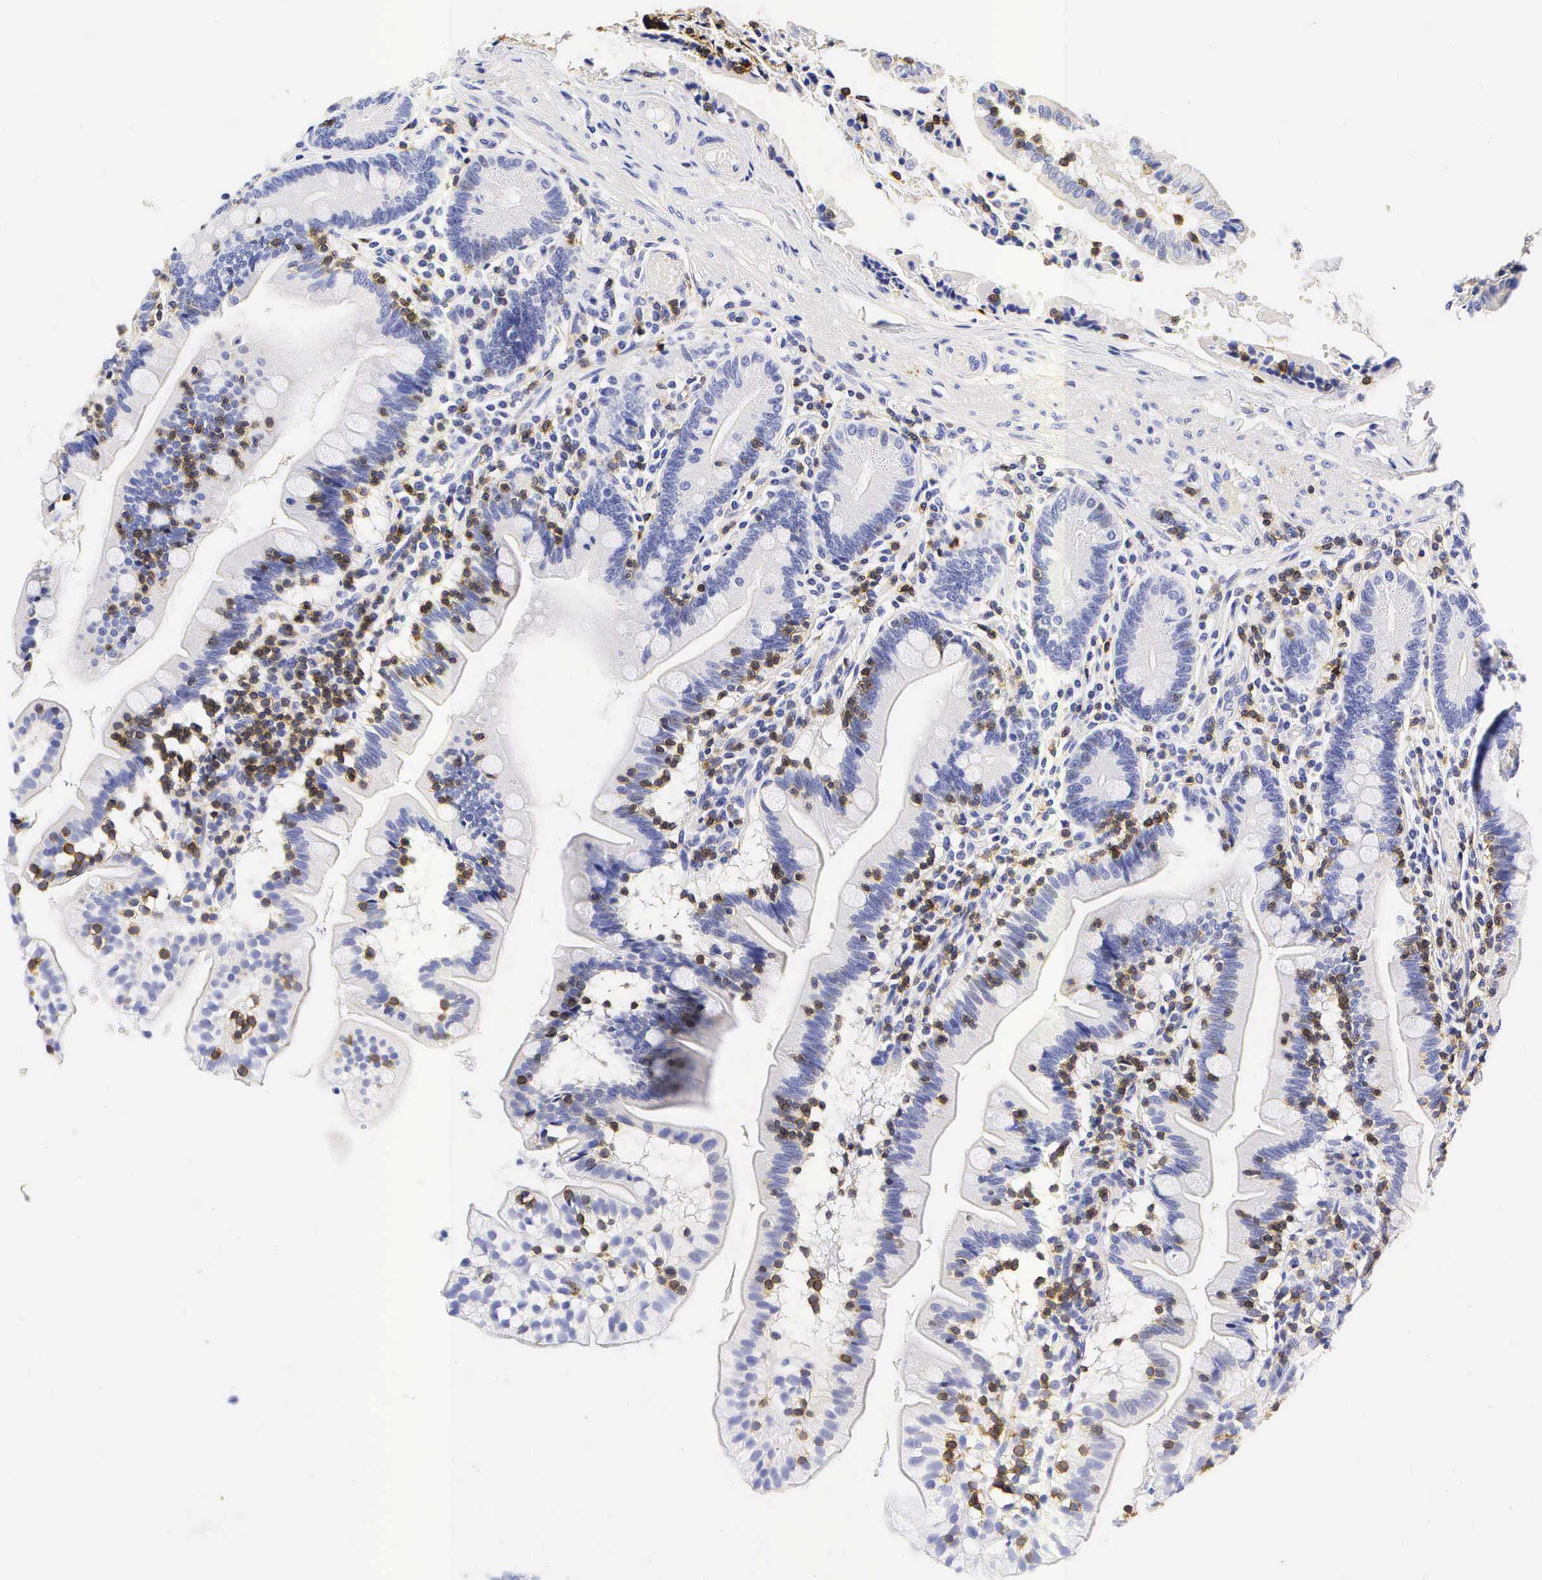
{"staining": {"intensity": "negative", "quantity": "none", "location": "none"}, "tissue": "small intestine", "cell_type": "Glandular cells", "image_type": "normal", "snomed": [{"axis": "morphology", "description": "Normal tissue, NOS"}, {"axis": "topography", "description": "Small intestine"}], "caption": "DAB immunohistochemical staining of benign small intestine shows no significant expression in glandular cells.", "gene": "CD3E", "patient": {"sex": "female", "age": 69}}